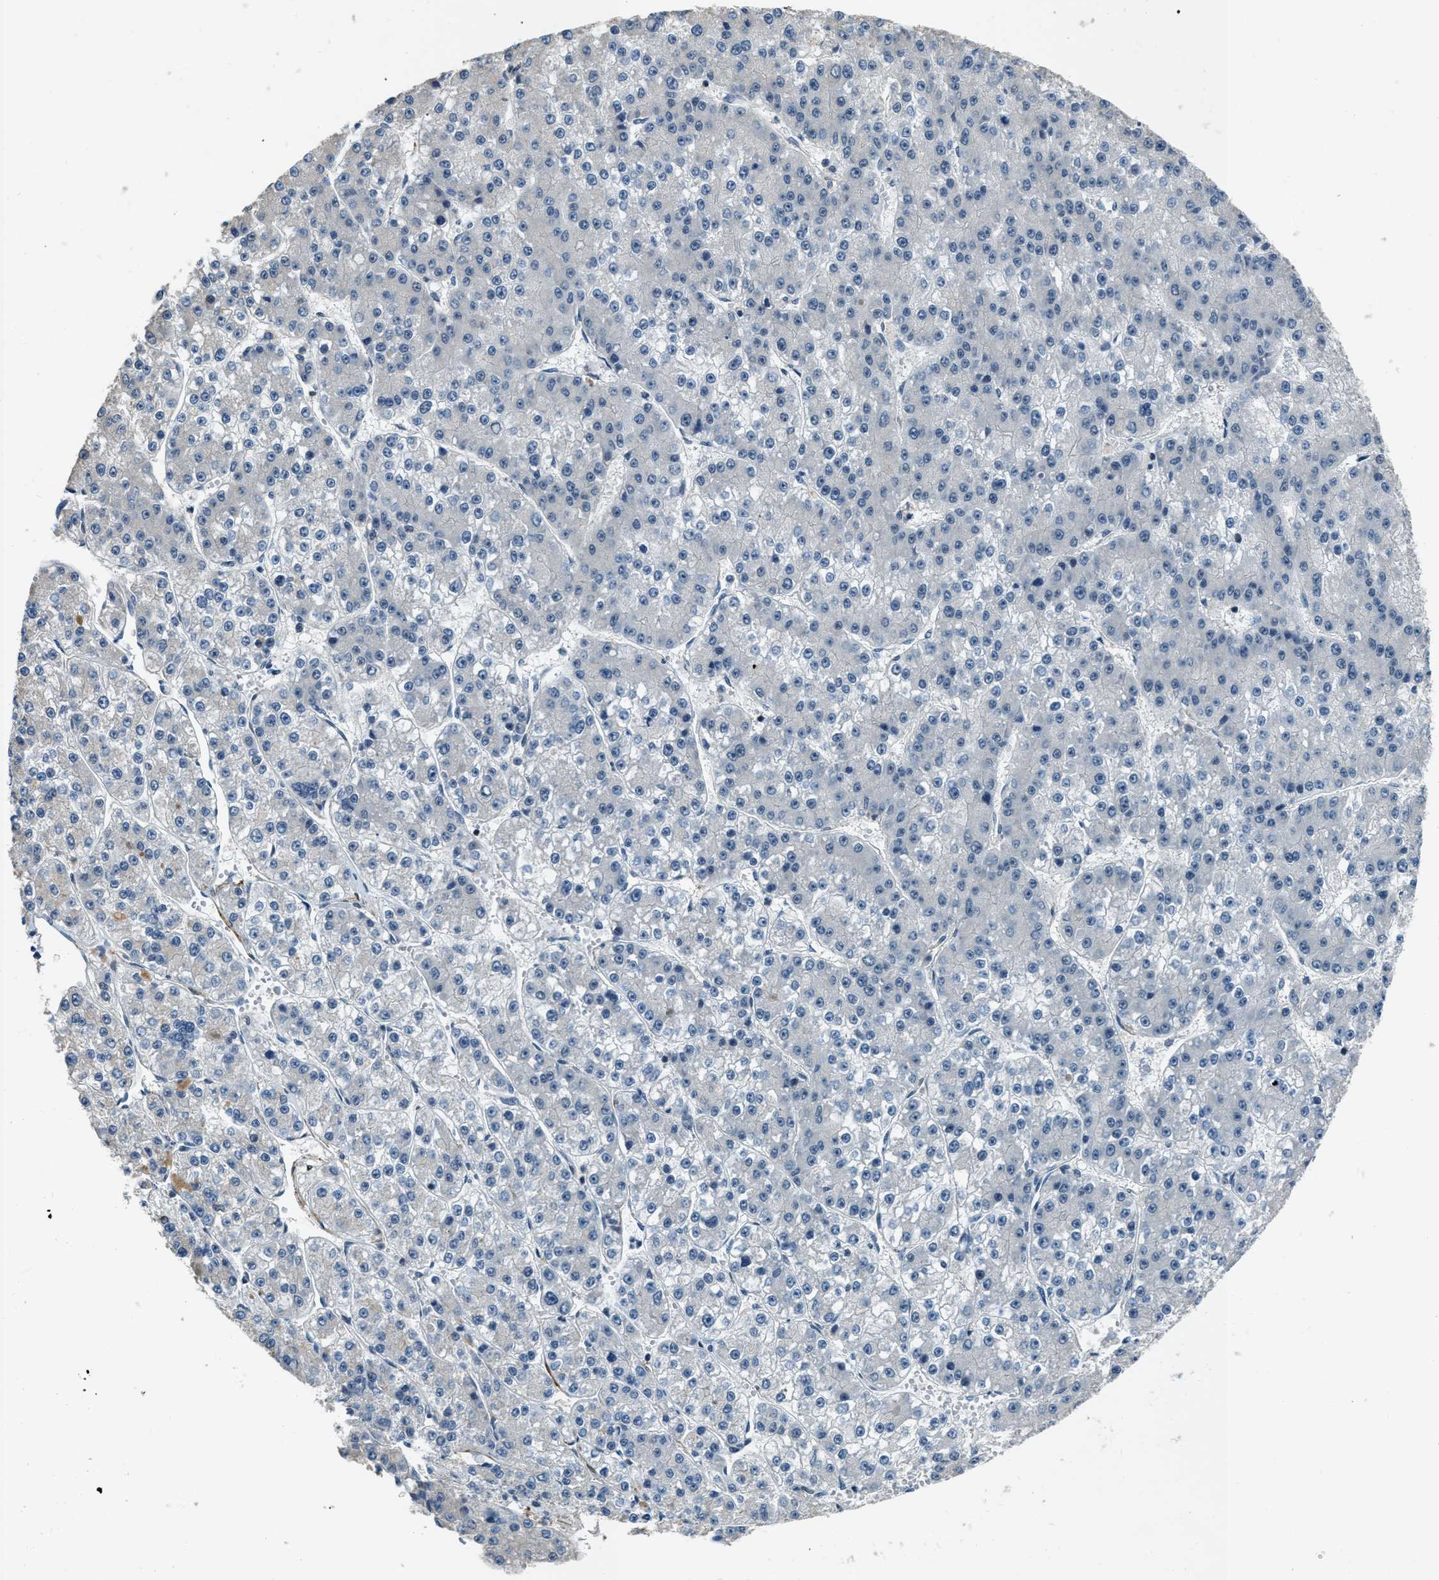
{"staining": {"intensity": "negative", "quantity": "none", "location": "none"}, "tissue": "liver cancer", "cell_type": "Tumor cells", "image_type": "cancer", "snomed": [{"axis": "morphology", "description": "Carcinoma, Hepatocellular, NOS"}, {"axis": "topography", "description": "Liver"}], "caption": "Protein analysis of liver hepatocellular carcinoma exhibits no significant expression in tumor cells.", "gene": "NUDCD3", "patient": {"sex": "female", "age": 73}}